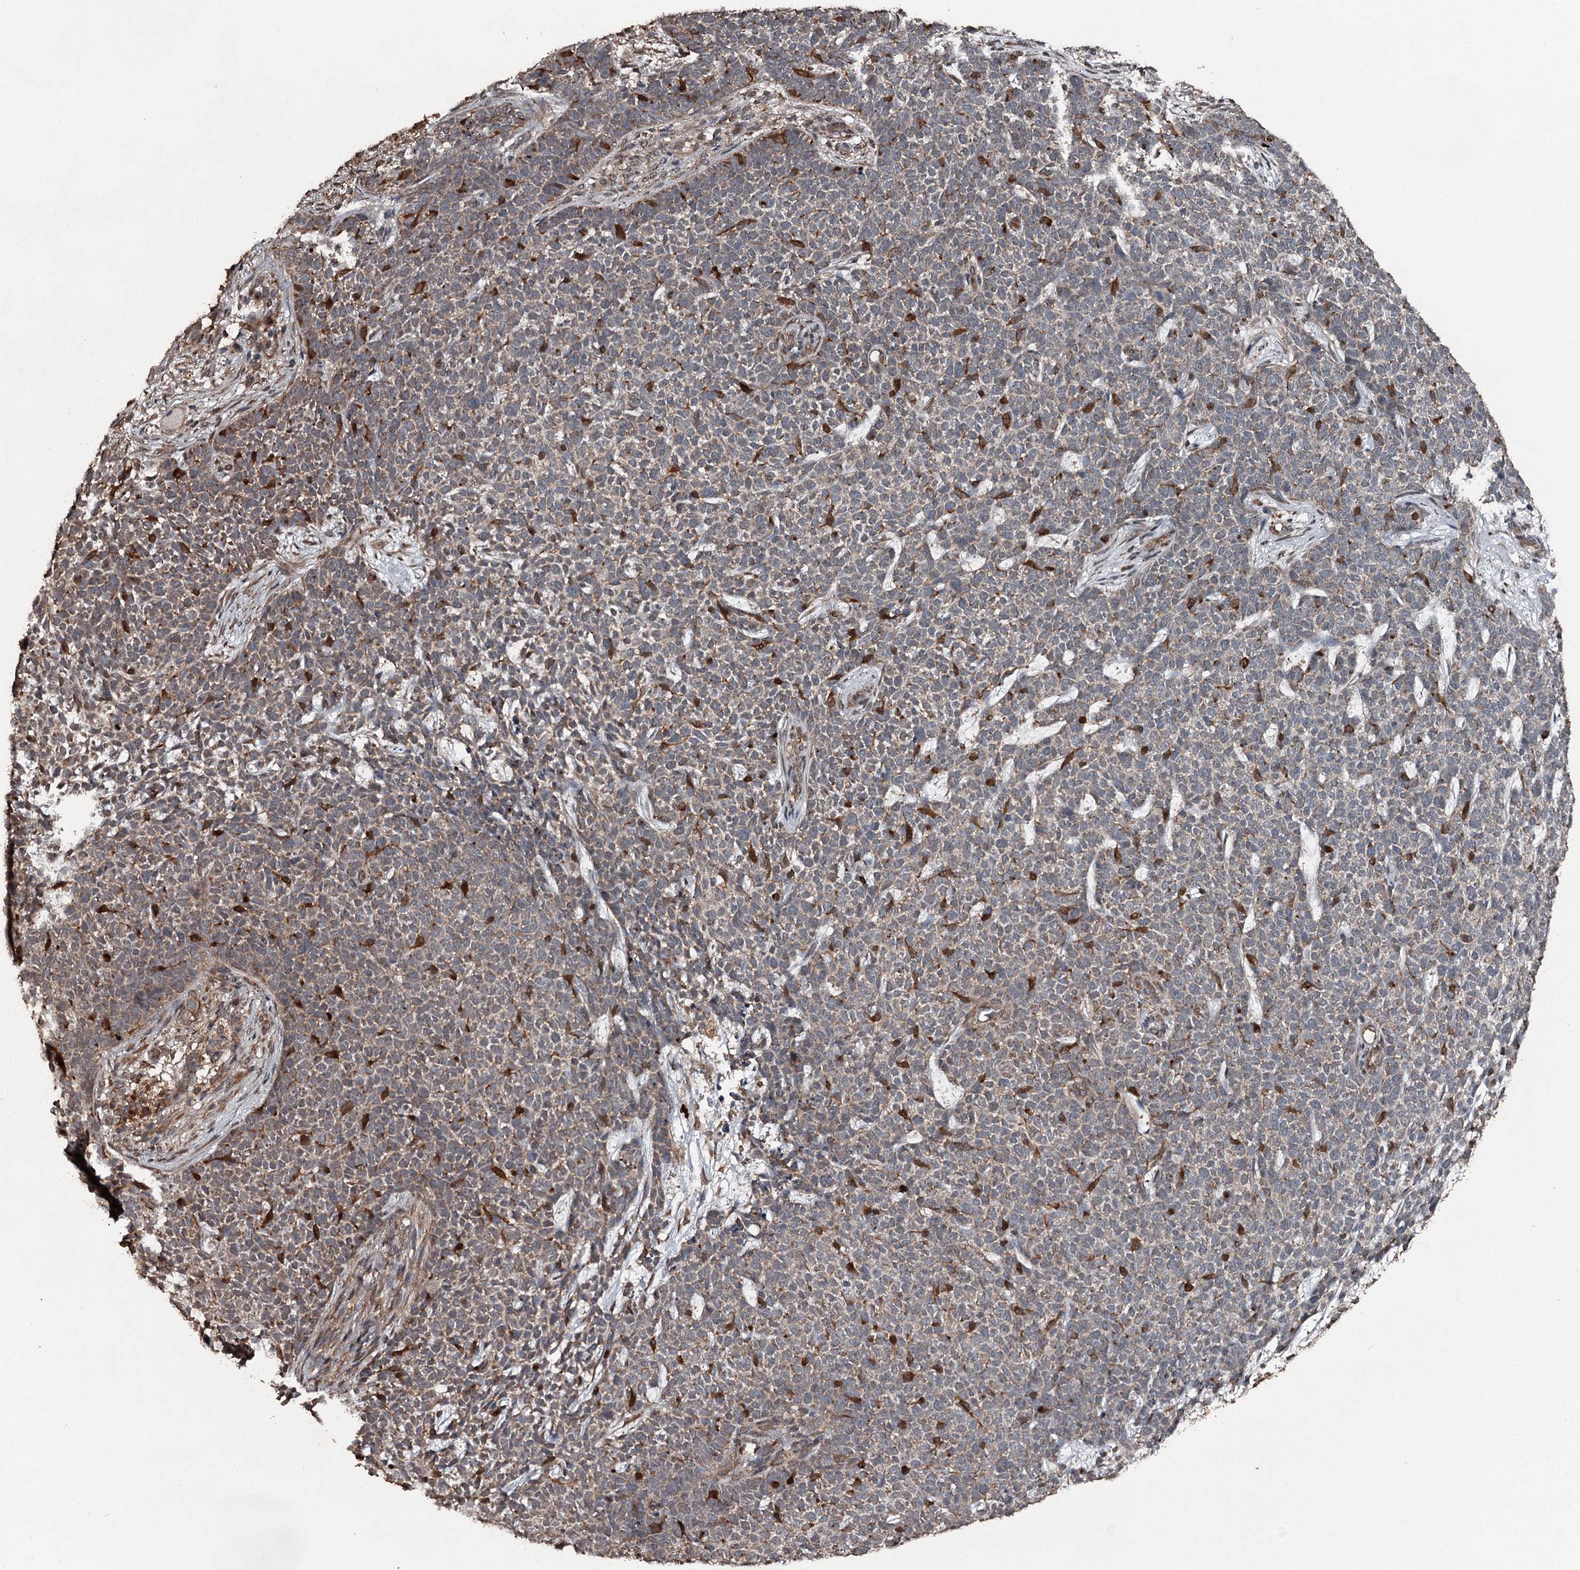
{"staining": {"intensity": "moderate", "quantity": ">75%", "location": "cytoplasmic/membranous"}, "tissue": "skin cancer", "cell_type": "Tumor cells", "image_type": "cancer", "snomed": [{"axis": "morphology", "description": "Basal cell carcinoma"}, {"axis": "topography", "description": "Skin"}], "caption": "A brown stain labels moderate cytoplasmic/membranous expression of a protein in skin cancer (basal cell carcinoma) tumor cells.", "gene": "WIPI1", "patient": {"sex": "female", "age": 84}}